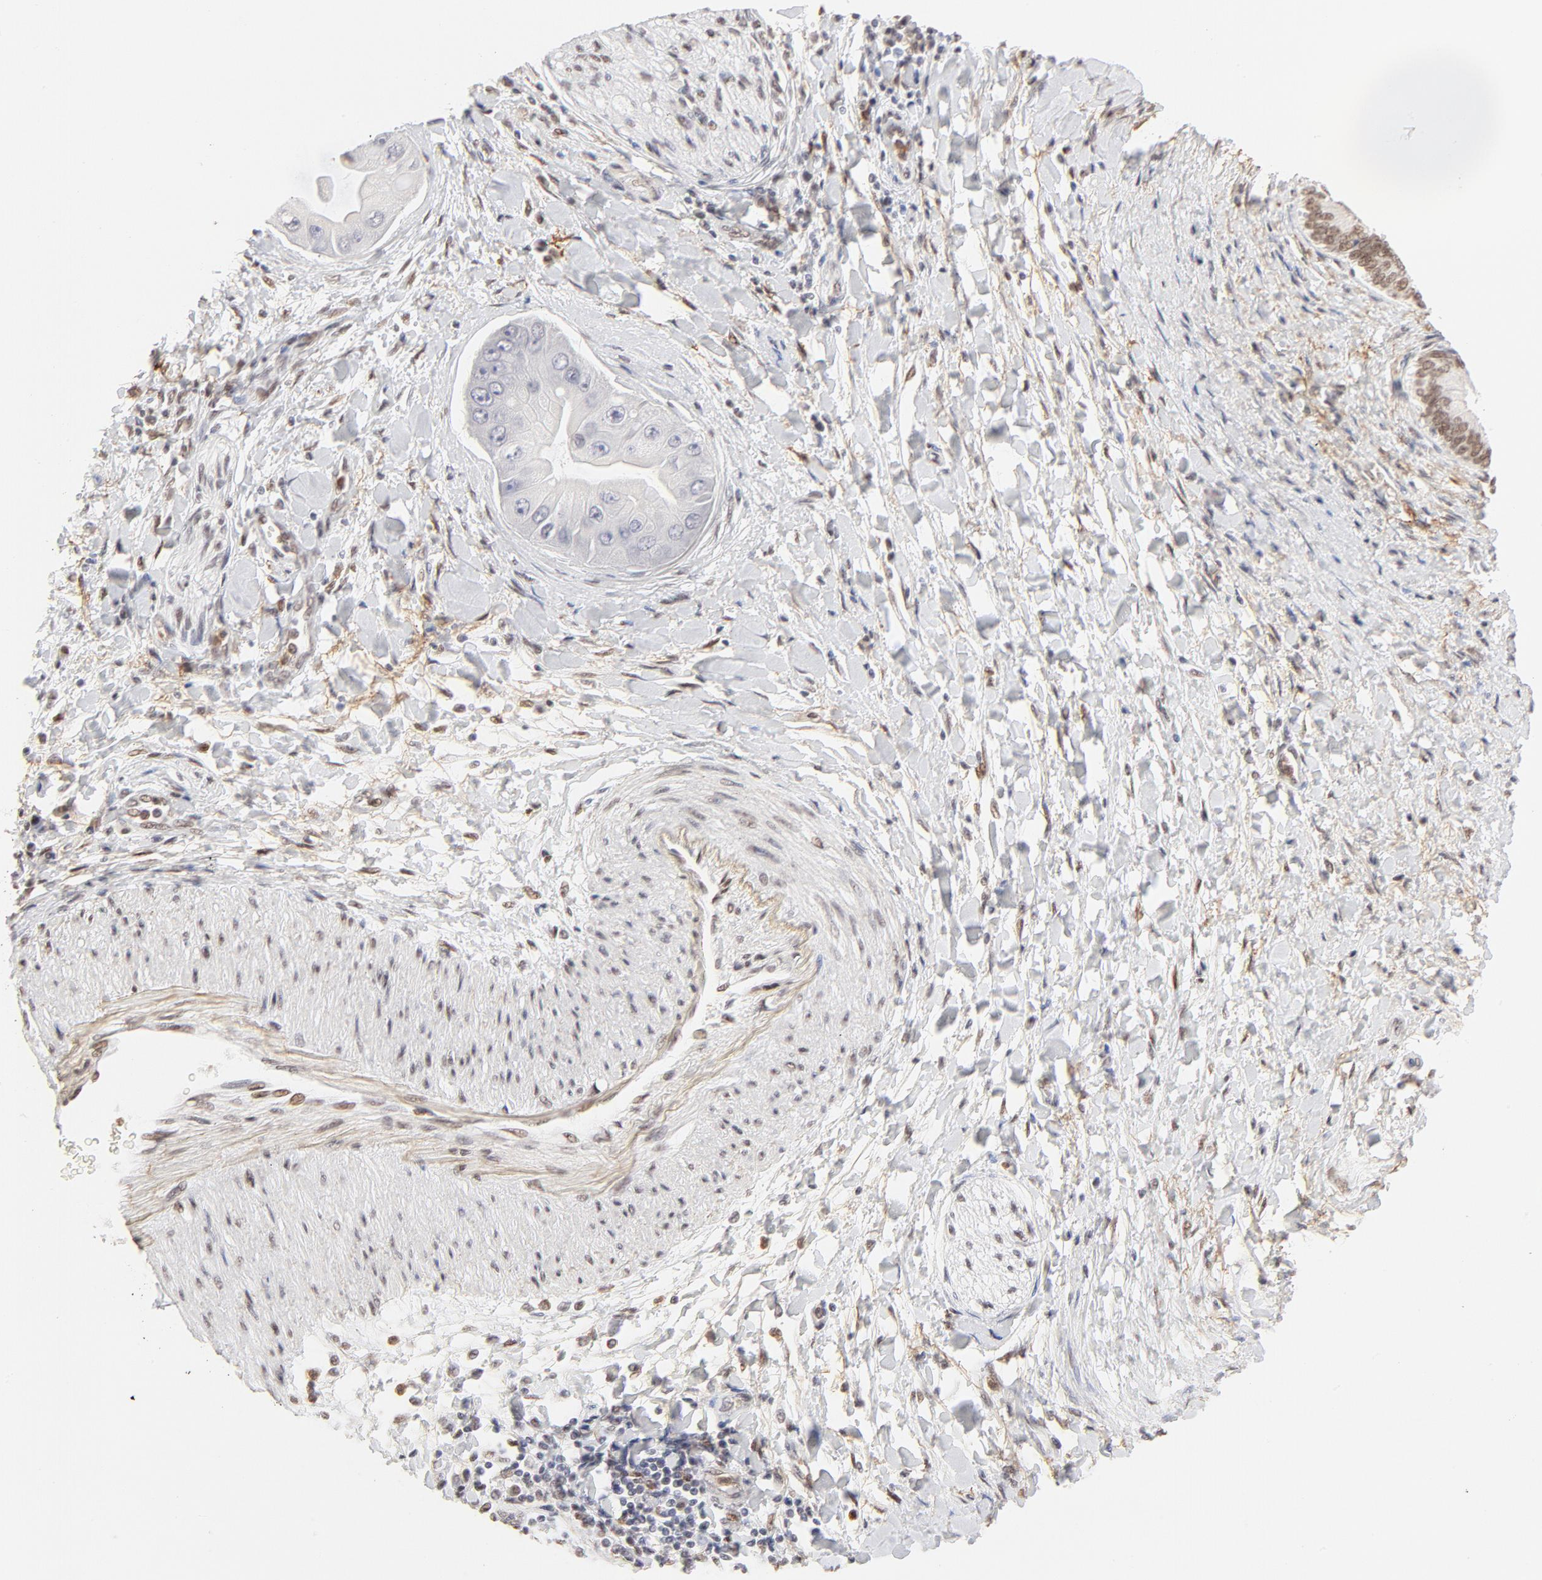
{"staining": {"intensity": "moderate", "quantity": ">75%", "location": "nuclear"}, "tissue": "adipose tissue", "cell_type": "Adipocytes", "image_type": "normal", "snomed": [{"axis": "morphology", "description": "Normal tissue, NOS"}, {"axis": "morphology", "description": "Cholangiocarcinoma"}, {"axis": "topography", "description": "Liver"}, {"axis": "topography", "description": "Peripheral nerve tissue"}], "caption": "A brown stain shows moderate nuclear staining of a protein in adipocytes of benign adipose tissue. Using DAB (3,3'-diaminobenzidine) (brown) and hematoxylin (blue) stains, captured at high magnification using brightfield microscopy.", "gene": "PBX1", "patient": {"sex": "male", "age": 50}}